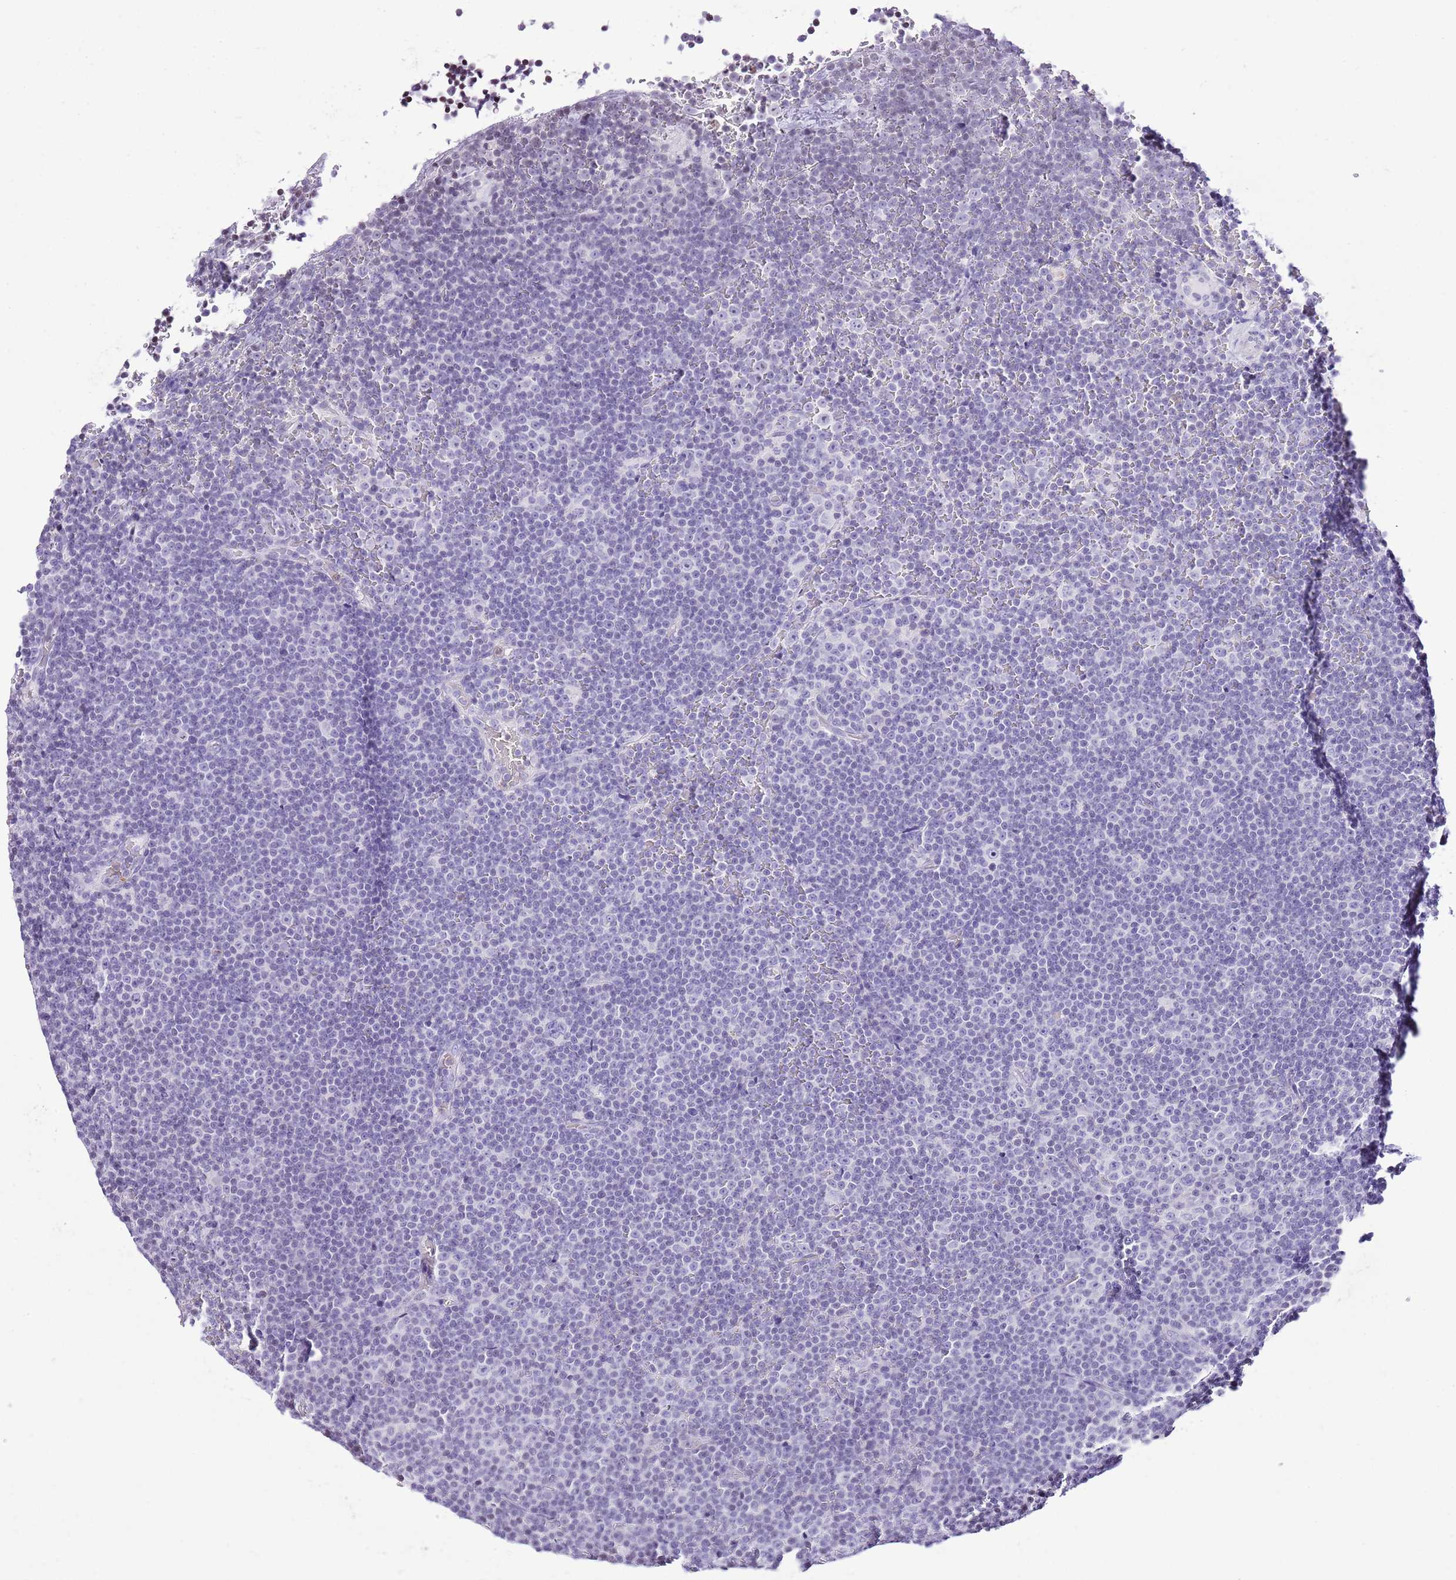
{"staining": {"intensity": "negative", "quantity": "none", "location": "none"}, "tissue": "lymphoma", "cell_type": "Tumor cells", "image_type": "cancer", "snomed": [{"axis": "morphology", "description": "Malignant lymphoma, non-Hodgkin's type, Low grade"}, {"axis": "topography", "description": "Lymph node"}], "caption": "Human lymphoma stained for a protein using immunohistochemistry exhibits no positivity in tumor cells.", "gene": "PRR15", "patient": {"sex": "female", "age": 67}}